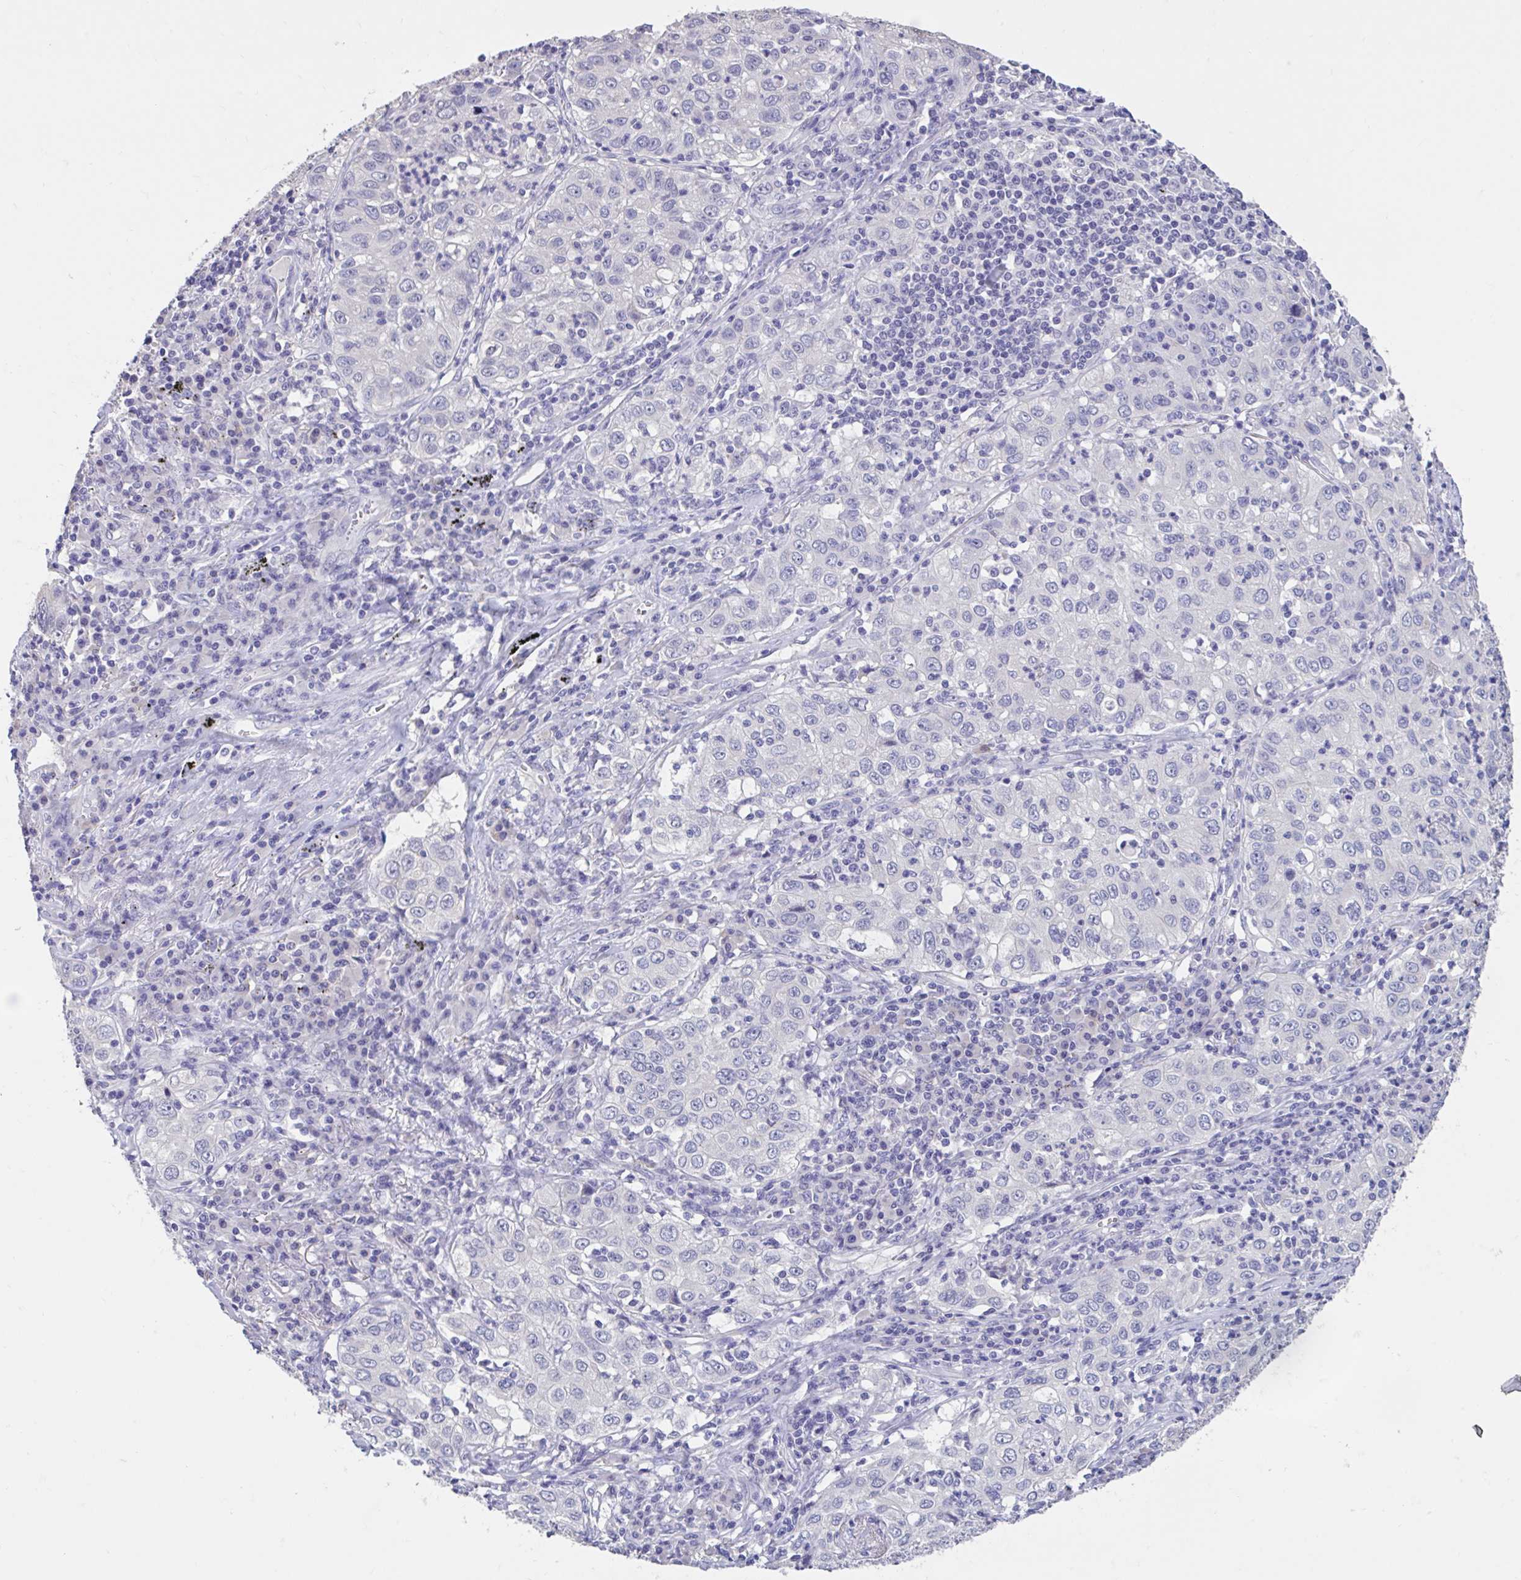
{"staining": {"intensity": "negative", "quantity": "none", "location": "none"}, "tissue": "lung cancer", "cell_type": "Tumor cells", "image_type": "cancer", "snomed": [{"axis": "morphology", "description": "Squamous cell carcinoma, NOS"}, {"axis": "topography", "description": "Lung"}], "caption": "The photomicrograph shows no significant staining in tumor cells of squamous cell carcinoma (lung). (DAB immunohistochemistry (IHC) with hematoxylin counter stain).", "gene": "GPR162", "patient": {"sex": "male", "age": 71}}